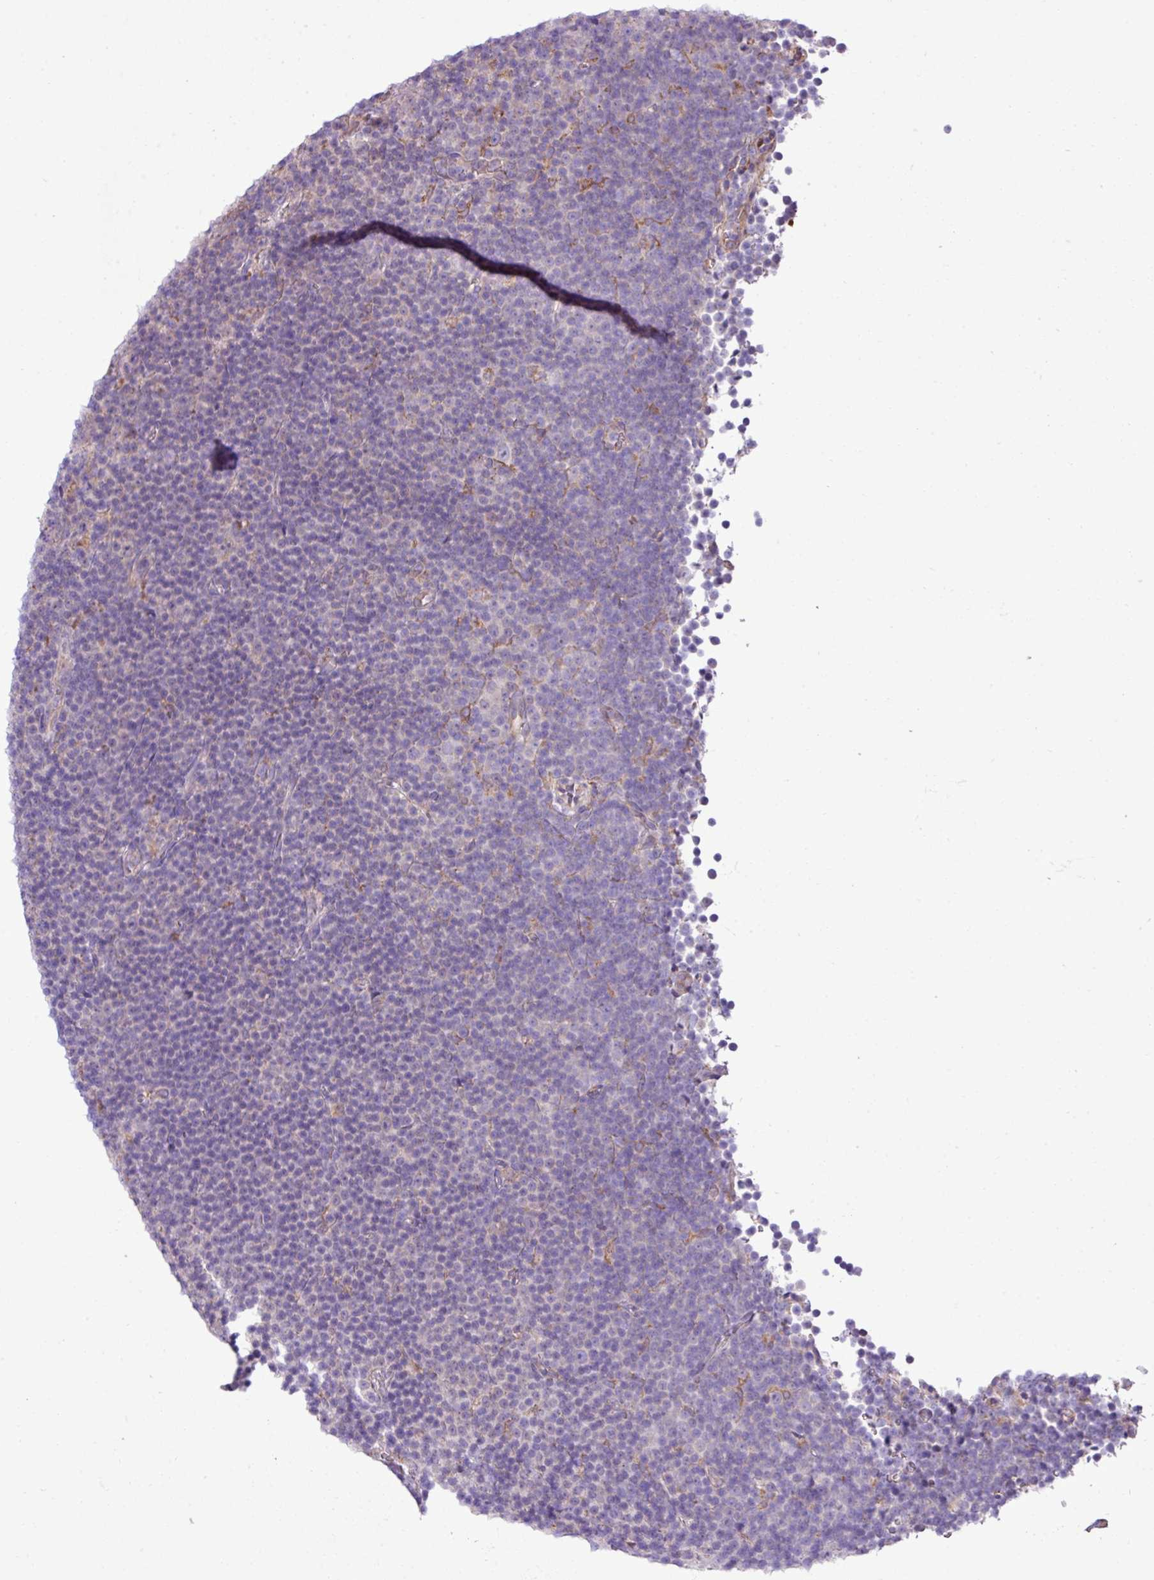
{"staining": {"intensity": "negative", "quantity": "none", "location": "none"}, "tissue": "lymphoma", "cell_type": "Tumor cells", "image_type": "cancer", "snomed": [{"axis": "morphology", "description": "Malignant lymphoma, non-Hodgkin's type, Low grade"}, {"axis": "topography", "description": "Lymph node"}], "caption": "Micrograph shows no significant protein positivity in tumor cells of lymphoma. The staining is performed using DAB (3,3'-diaminobenzidine) brown chromogen with nuclei counter-stained in using hematoxylin.", "gene": "ZSCAN5A", "patient": {"sex": "female", "age": 67}}